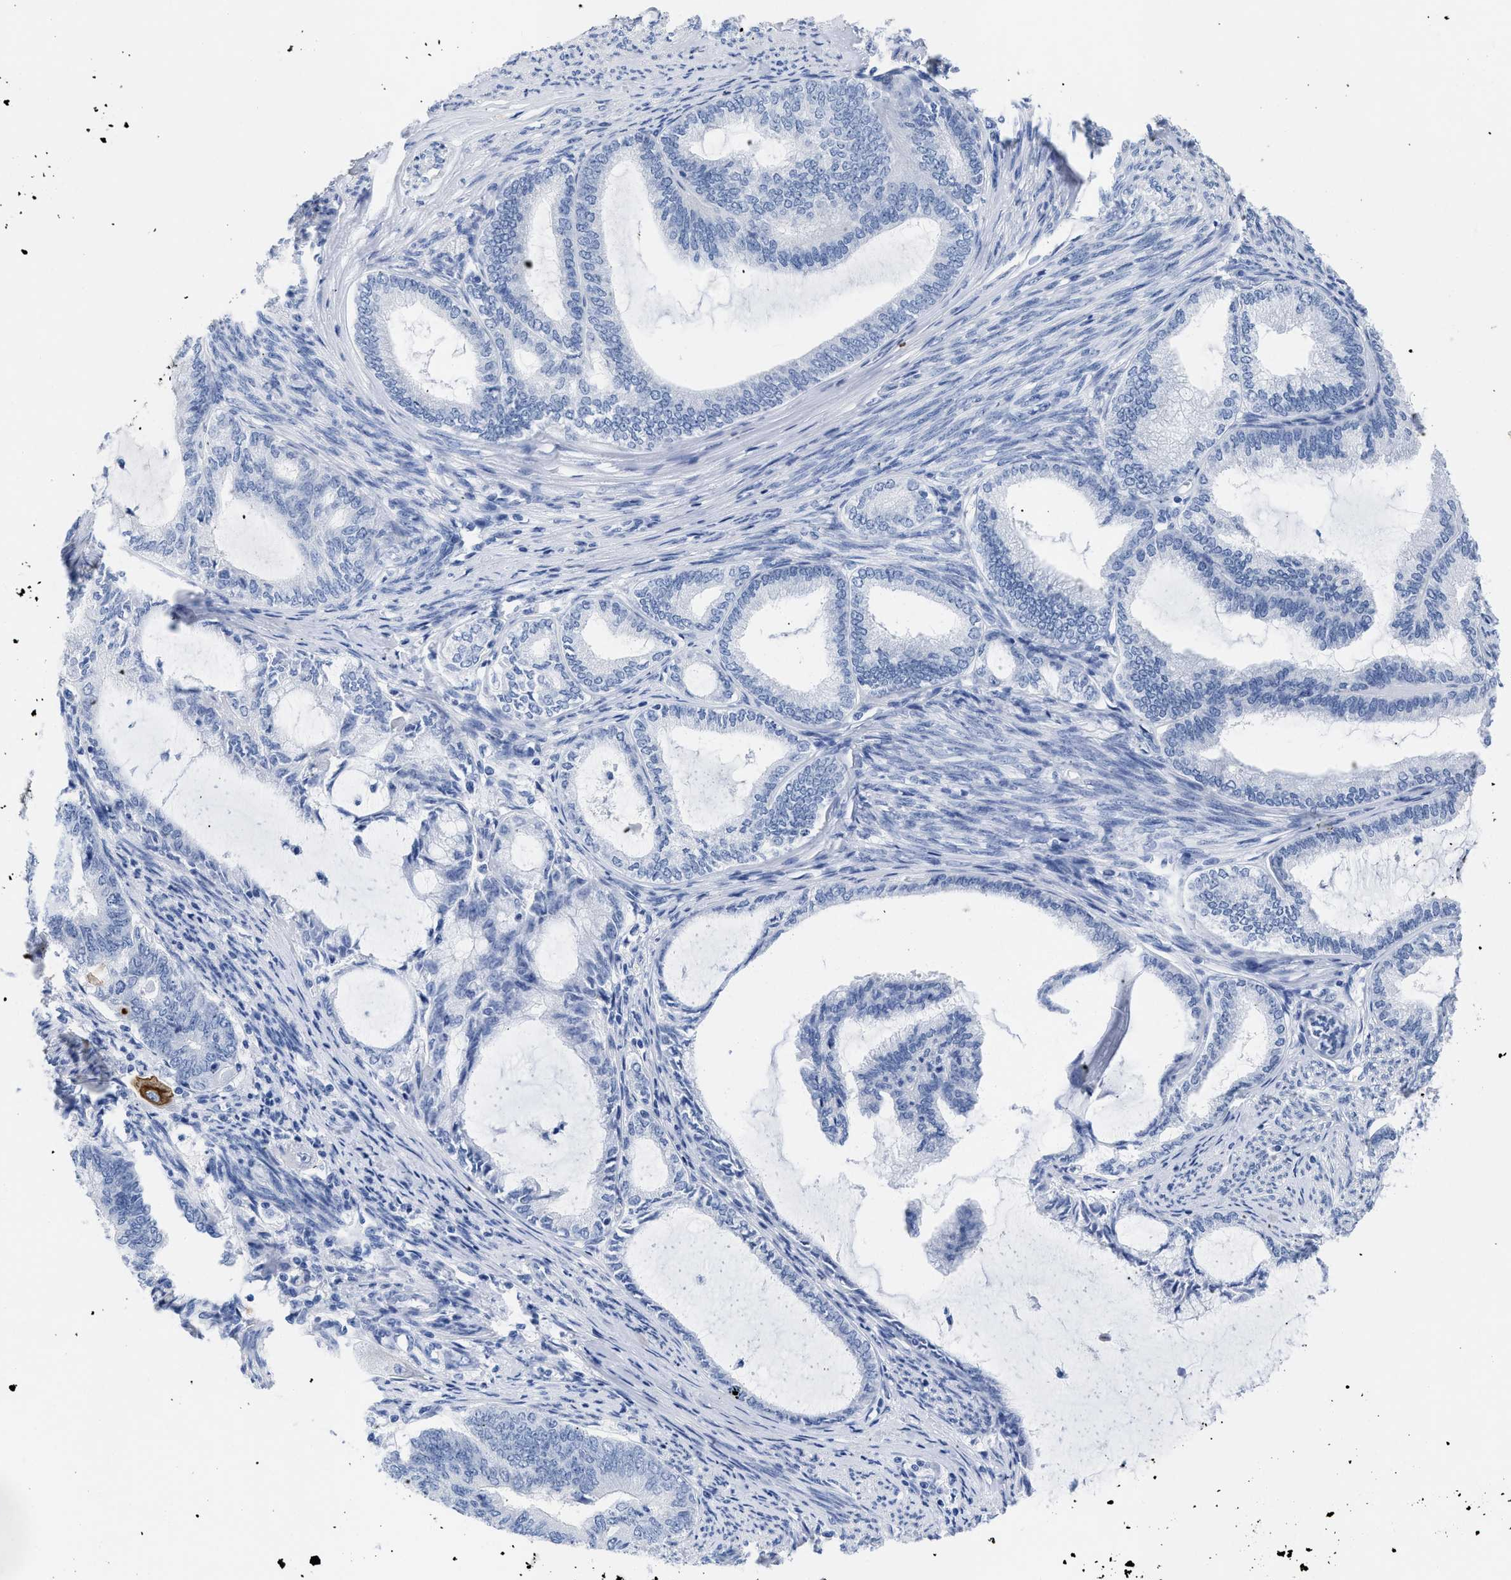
{"staining": {"intensity": "negative", "quantity": "none", "location": "none"}, "tissue": "endometrial cancer", "cell_type": "Tumor cells", "image_type": "cancer", "snomed": [{"axis": "morphology", "description": "Adenocarcinoma, NOS"}, {"axis": "topography", "description": "Endometrium"}], "caption": "Human endometrial adenocarcinoma stained for a protein using immunohistochemistry (IHC) exhibits no staining in tumor cells.", "gene": "DUSP26", "patient": {"sex": "female", "age": 86}}